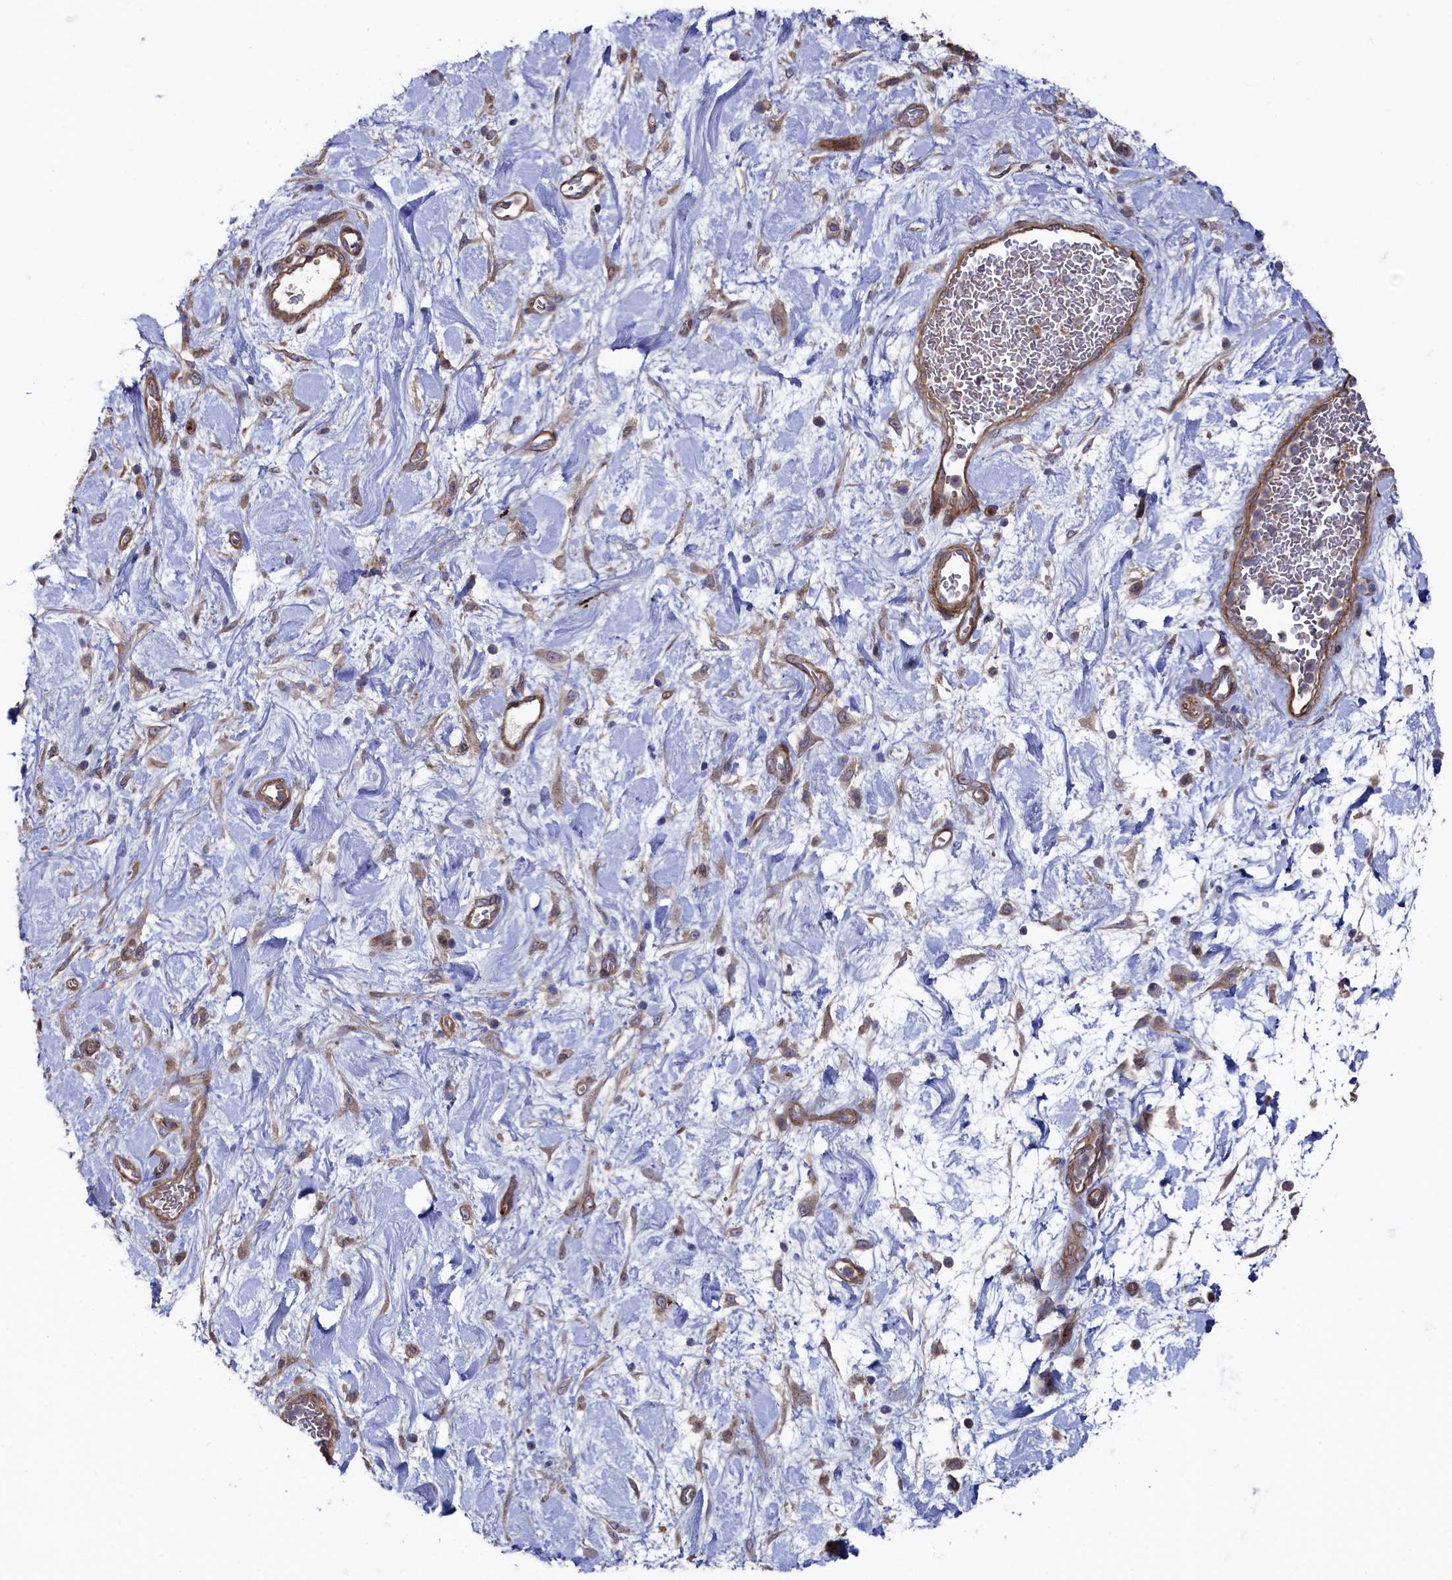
{"staining": {"intensity": "negative", "quantity": "none", "location": "none"}, "tissue": "stomach cancer", "cell_type": "Tumor cells", "image_type": "cancer", "snomed": [{"axis": "morphology", "description": "Adenocarcinoma, NOS"}, {"axis": "topography", "description": "Stomach"}], "caption": "Histopathology image shows no significant protein expression in tumor cells of stomach adenocarcinoma.", "gene": "ZNF891", "patient": {"sex": "male", "age": 48}}